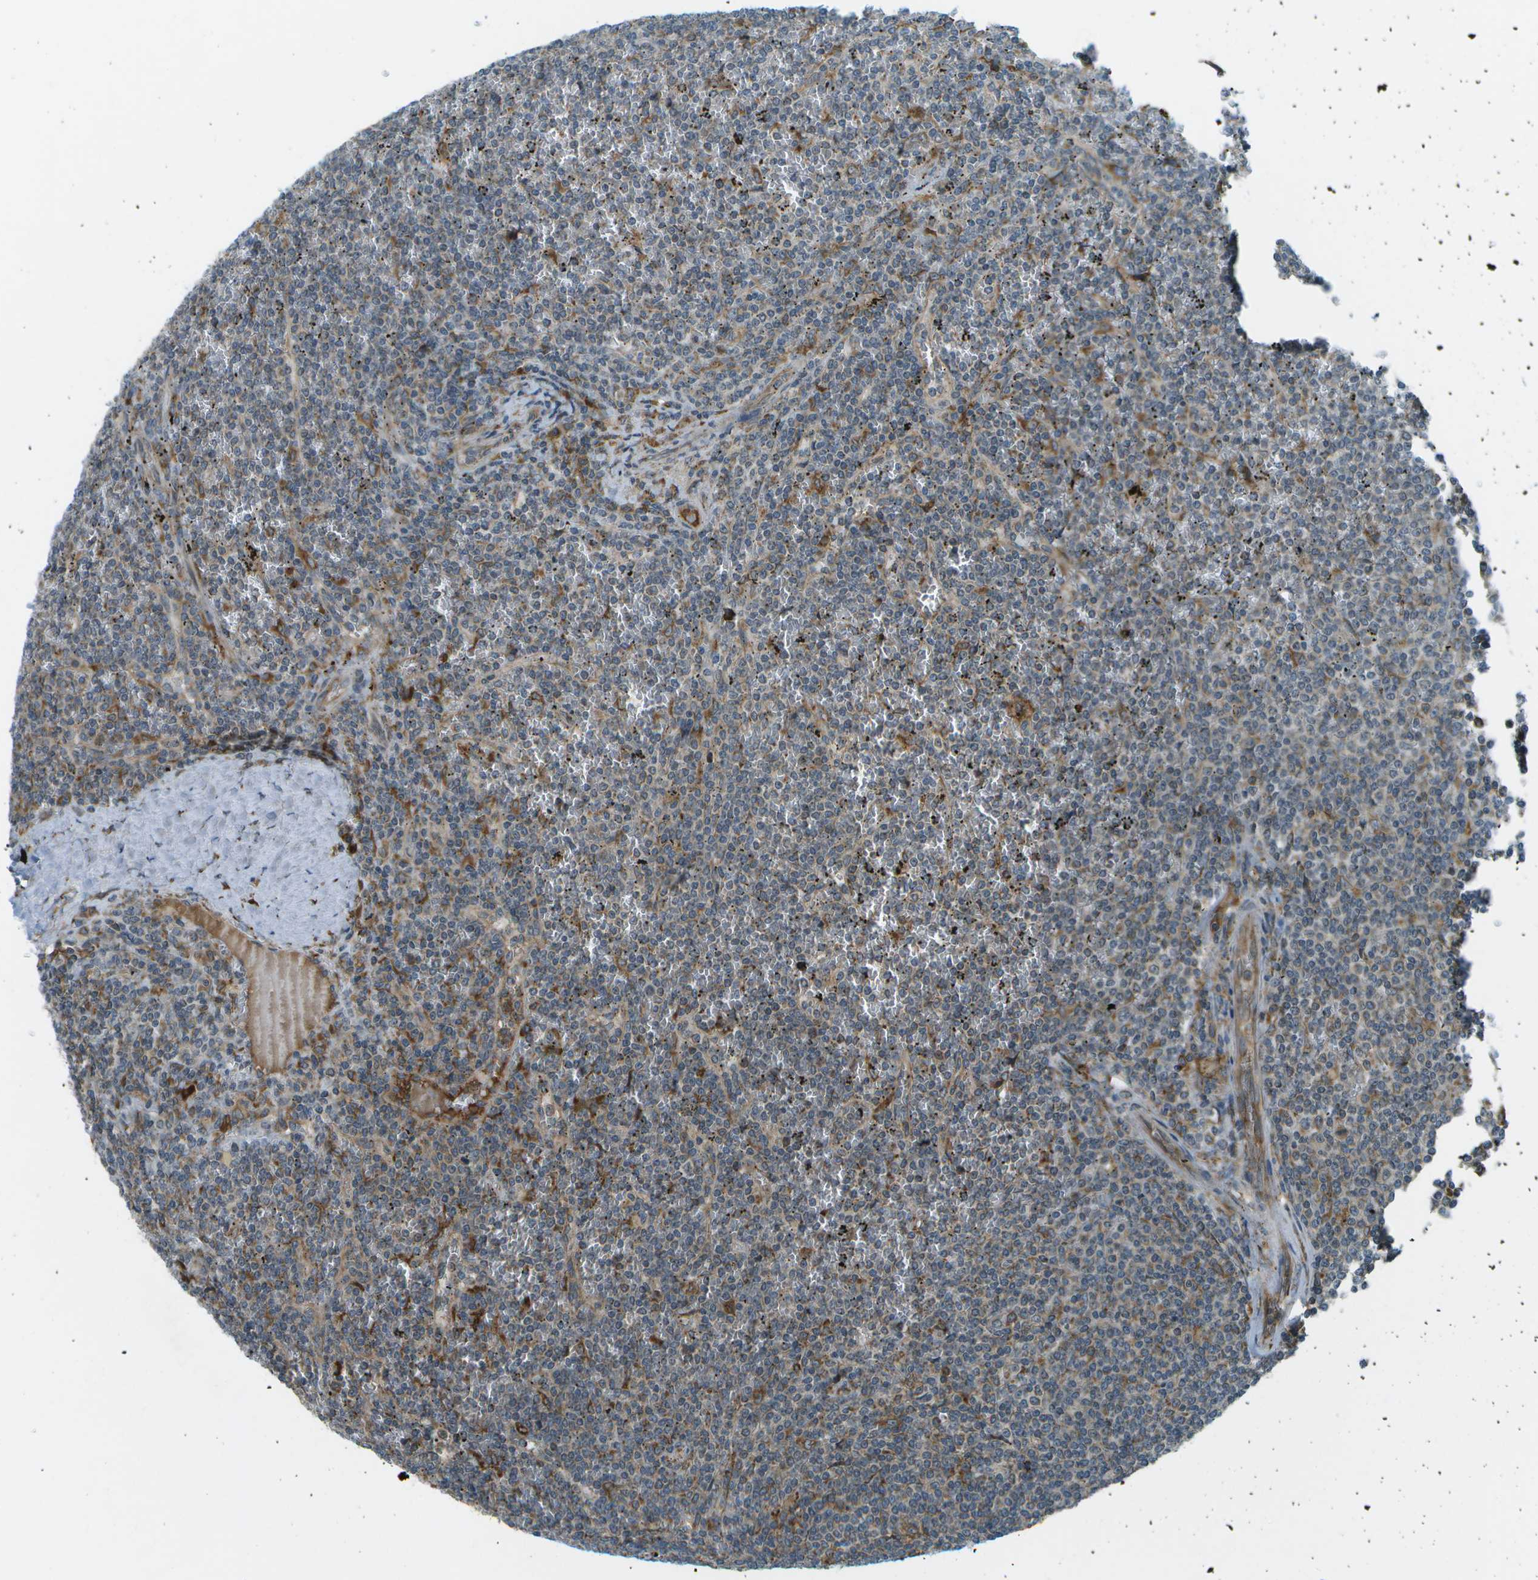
{"staining": {"intensity": "moderate", "quantity": "<25%", "location": "cytoplasmic/membranous"}, "tissue": "lymphoma", "cell_type": "Tumor cells", "image_type": "cancer", "snomed": [{"axis": "morphology", "description": "Malignant lymphoma, non-Hodgkin's type, Low grade"}, {"axis": "topography", "description": "Spleen"}], "caption": "Protein positivity by immunohistochemistry reveals moderate cytoplasmic/membranous expression in about <25% of tumor cells in low-grade malignant lymphoma, non-Hodgkin's type.", "gene": "USP30", "patient": {"sex": "female", "age": 19}}